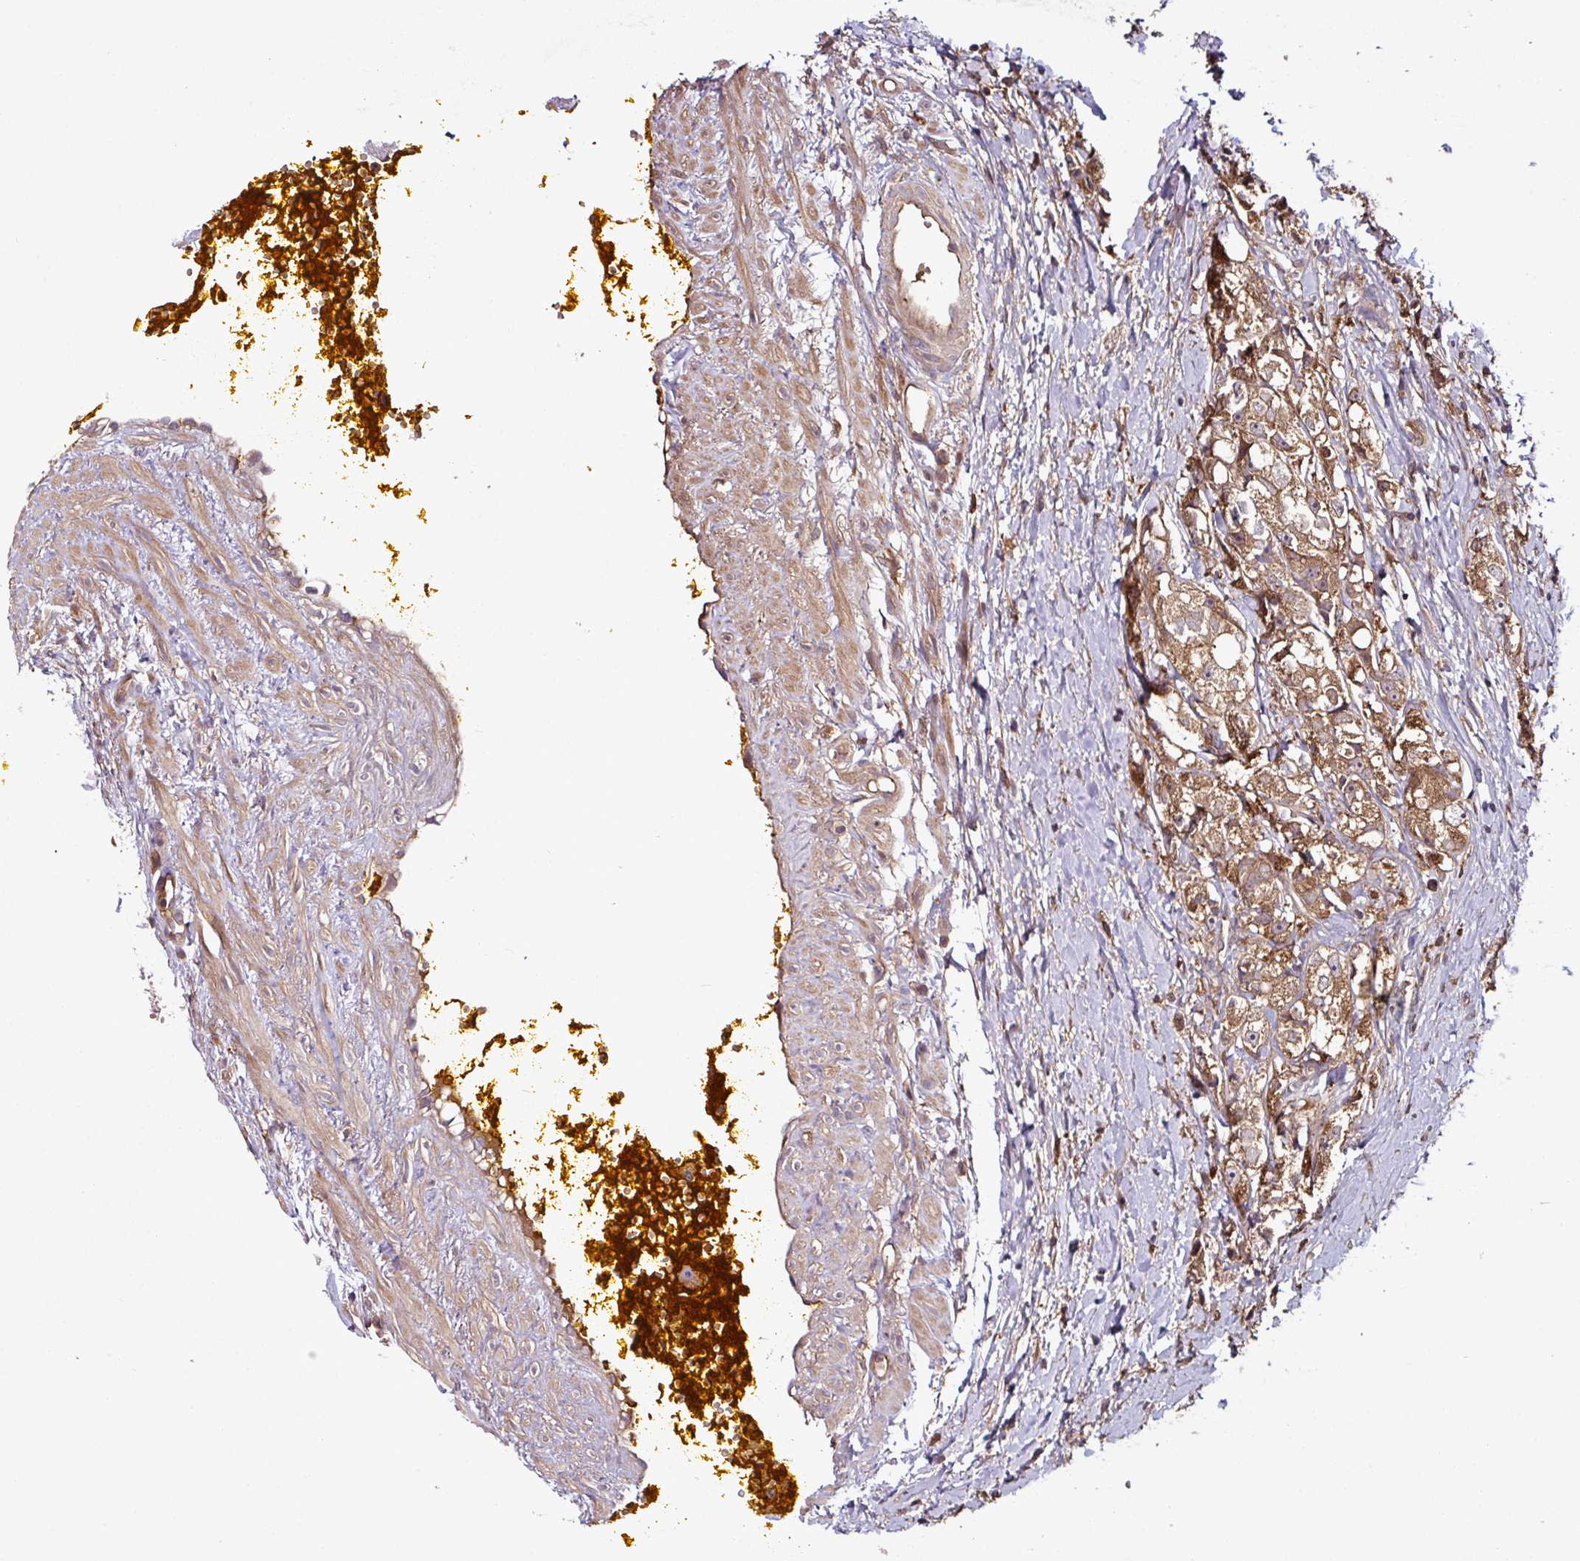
{"staining": {"intensity": "moderate", "quantity": ">75%", "location": "cytoplasmic/membranous"}, "tissue": "prostate cancer", "cell_type": "Tumor cells", "image_type": "cancer", "snomed": [{"axis": "morphology", "description": "Adenocarcinoma, High grade"}, {"axis": "topography", "description": "Prostate"}], "caption": "Immunohistochemical staining of high-grade adenocarcinoma (prostate) exhibits moderate cytoplasmic/membranous protein expression in about >75% of tumor cells. (IHC, brightfield microscopy, high magnification).", "gene": "GNPDA1", "patient": {"sex": "male", "age": 74}}